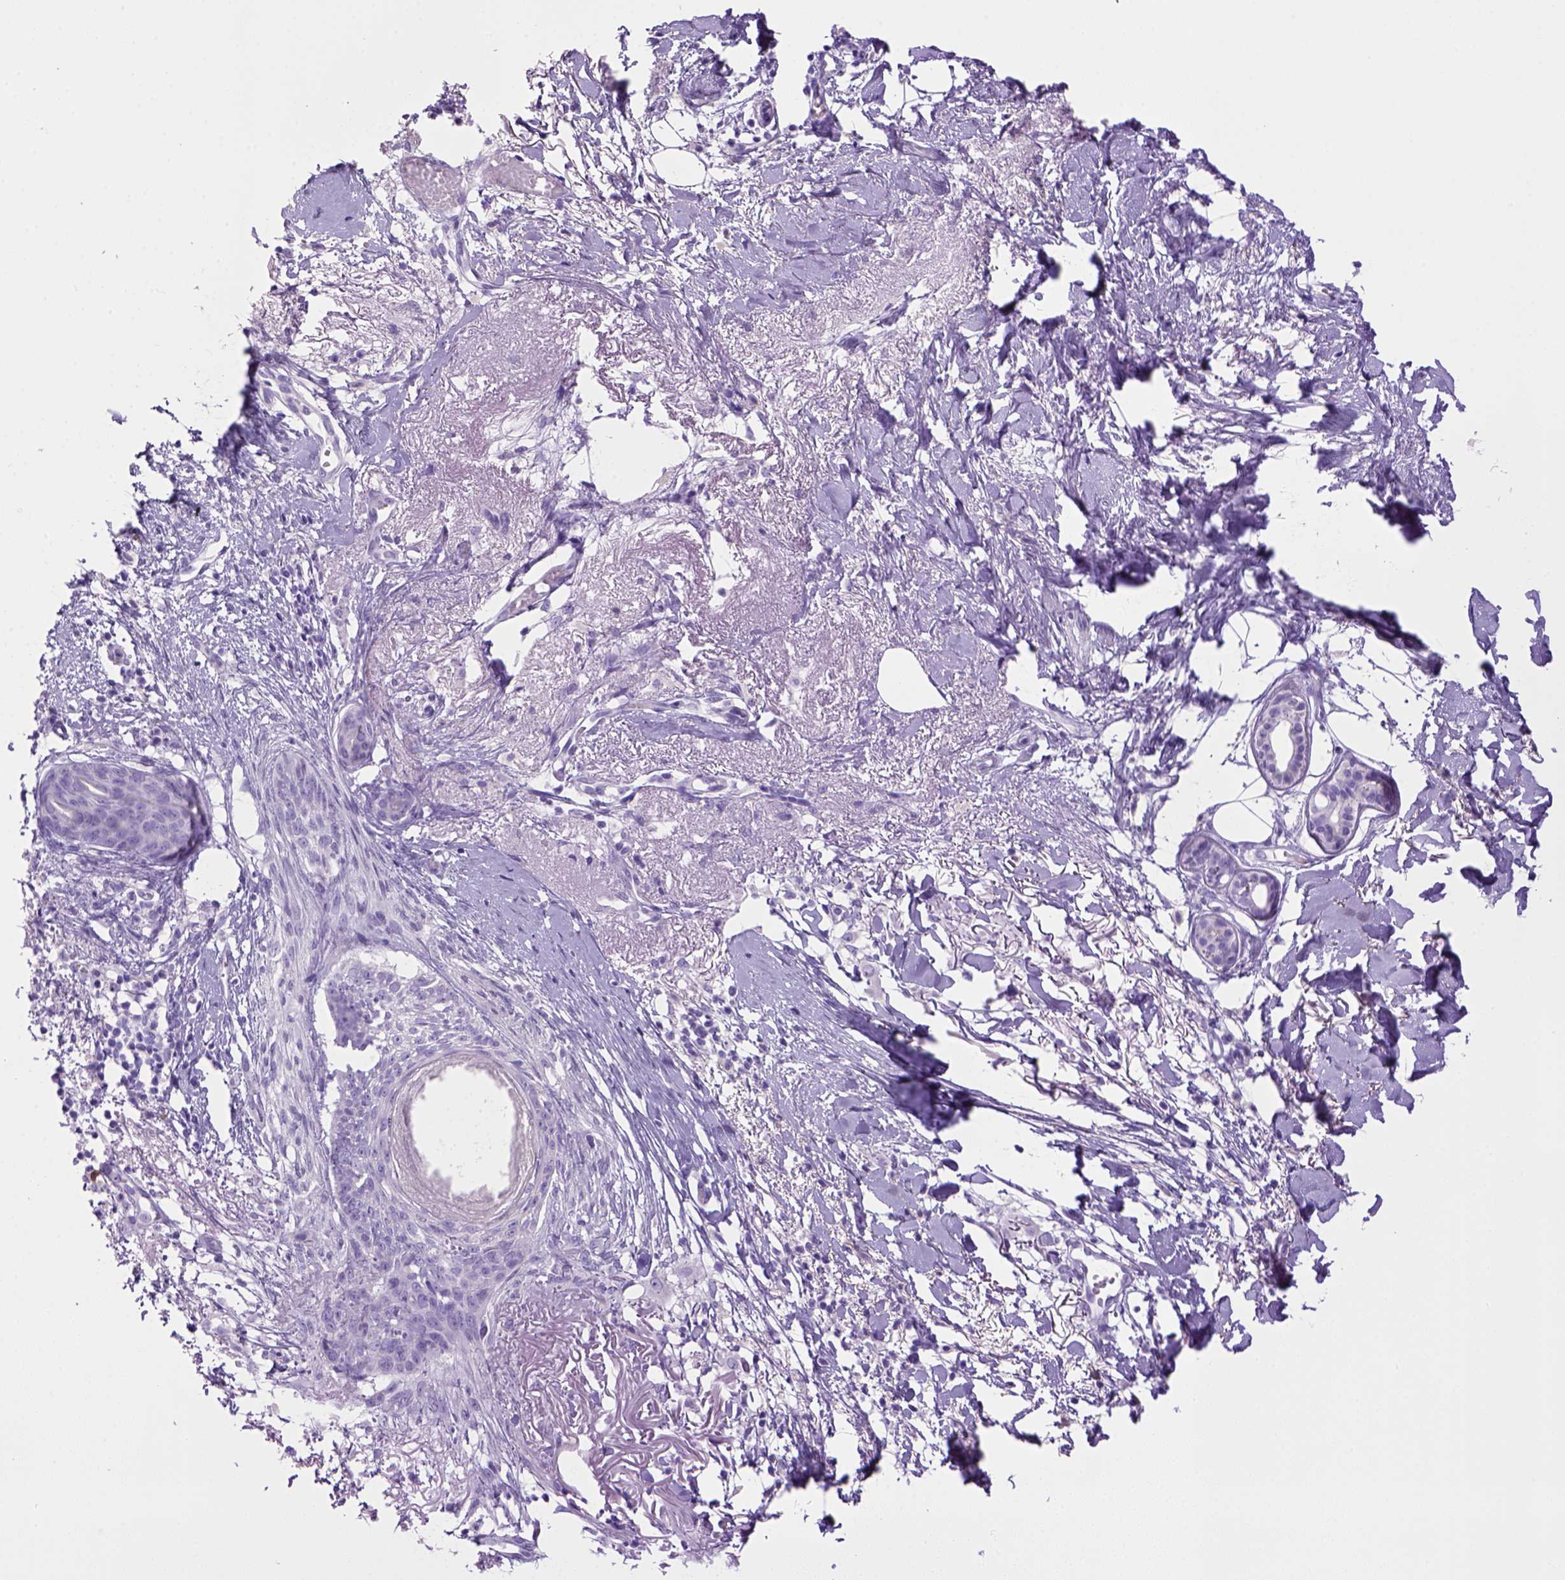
{"staining": {"intensity": "negative", "quantity": "none", "location": "none"}, "tissue": "skin cancer", "cell_type": "Tumor cells", "image_type": "cancer", "snomed": [{"axis": "morphology", "description": "Normal tissue, NOS"}, {"axis": "morphology", "description": "Basal cell carcinoma"}, {"axis": "topography", "description": "Skin"}], "caption": "This is an immunohistochemistry micrograph of human basal cell carcinoma (skin). There is no staining in tumor cells.", "gene": "SGCG", "patient": {"sex": "male", "age": 84}}